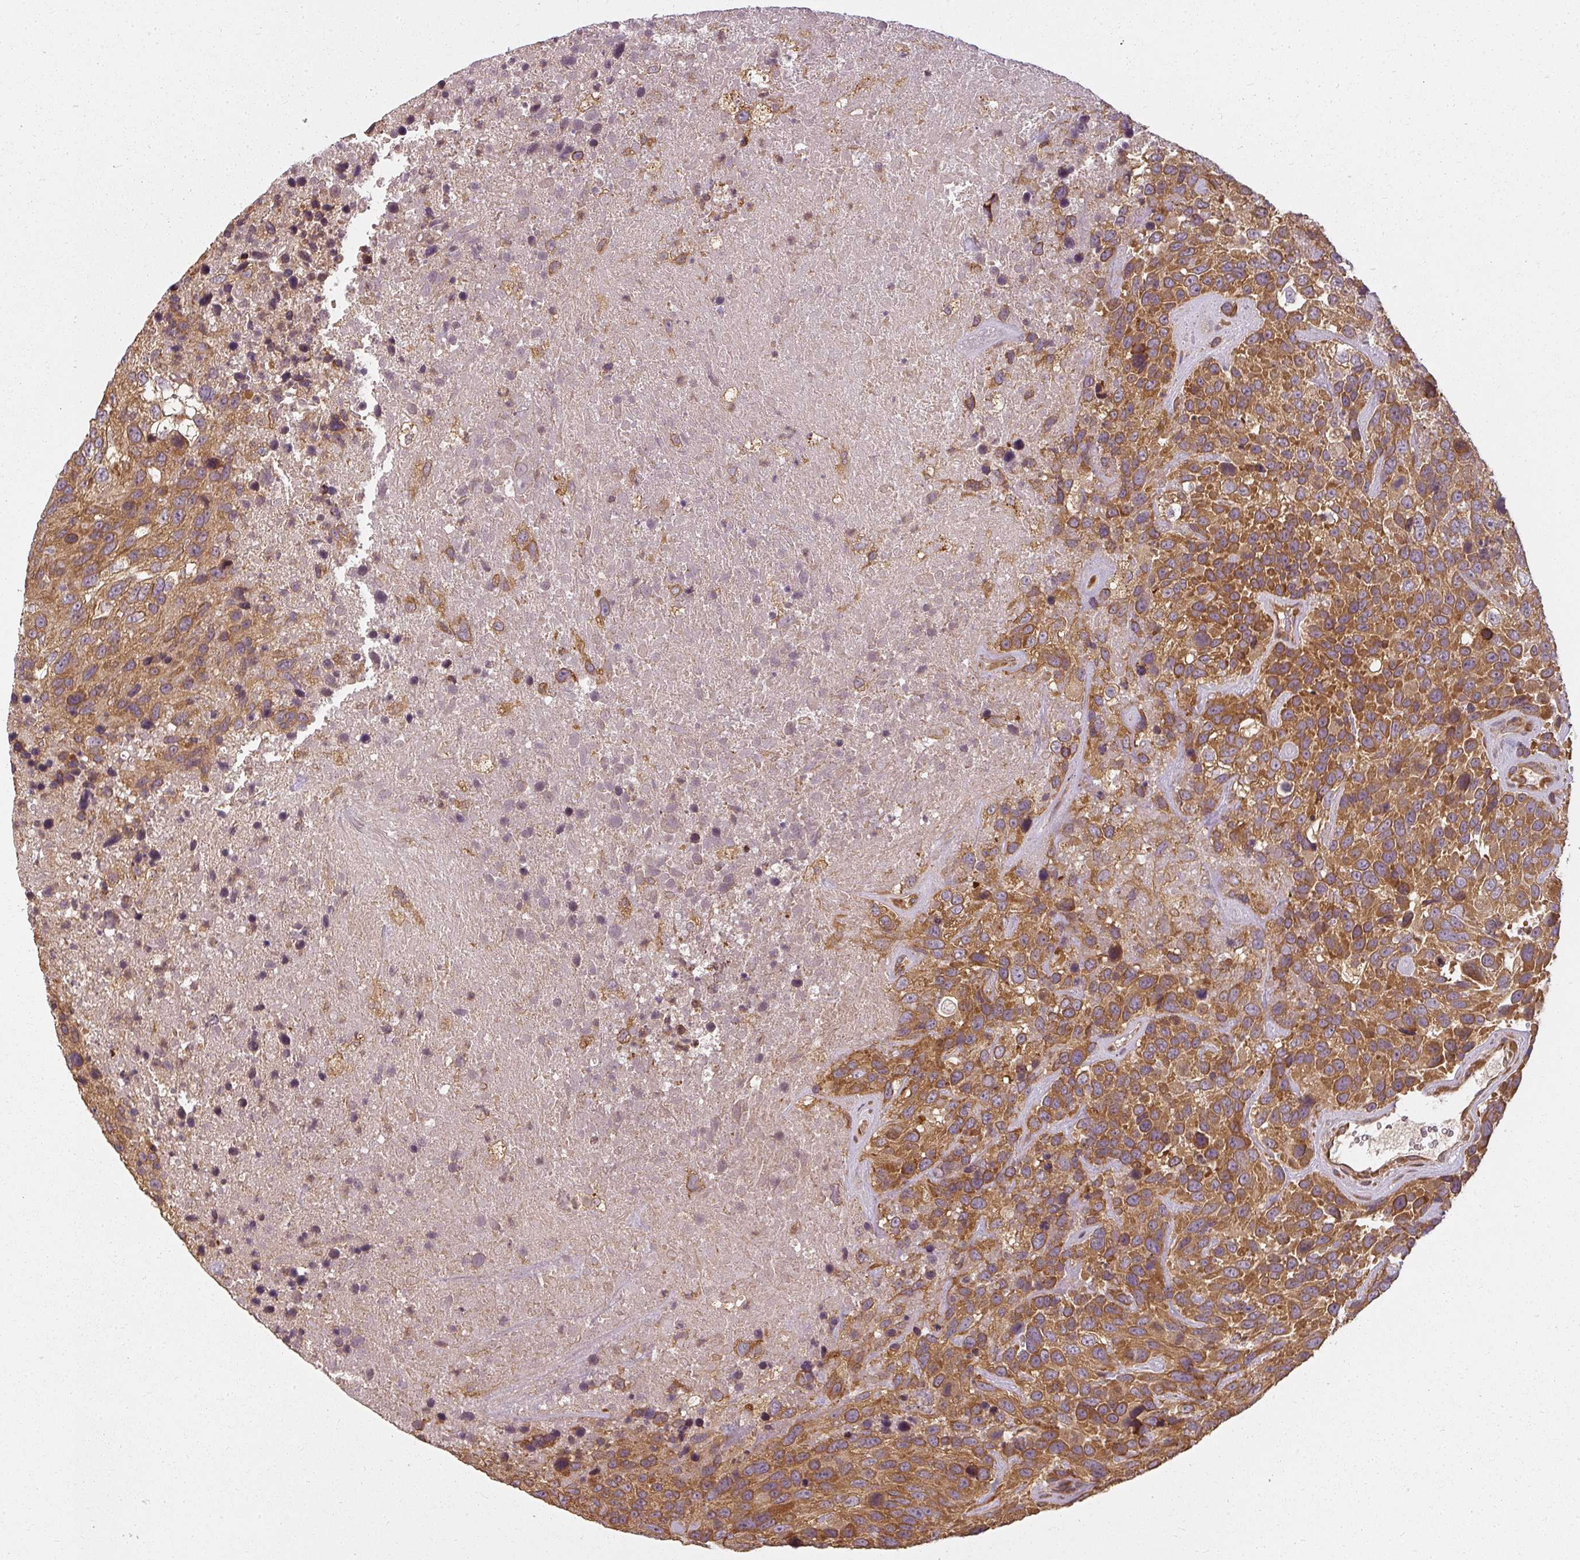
{"staining": {"intensity": "strong", "quantity": ">75%", "location": "cytoplasmic/membranous"}, "tissue": "urothelial cancer", "cell_type": "Tumor cells", "image_type": "cancer", "snomed": [{"axis": "morphology", "description": "Urothelial carcinoma, High grade"}, {"axis": "topography", "description": "Urinary bladder"}], "caption": "Protein expression analysis of human urothelial cancer reveals strong cytoplasmic/membranous expression in approximately >75% of tumor cells. (DAB (3,3'-diaminobenzidine) = brown stain, brightfield microscopy at high magnification).", "gene": "RPL24", "patient": {"sex": "female", "age": 70}}